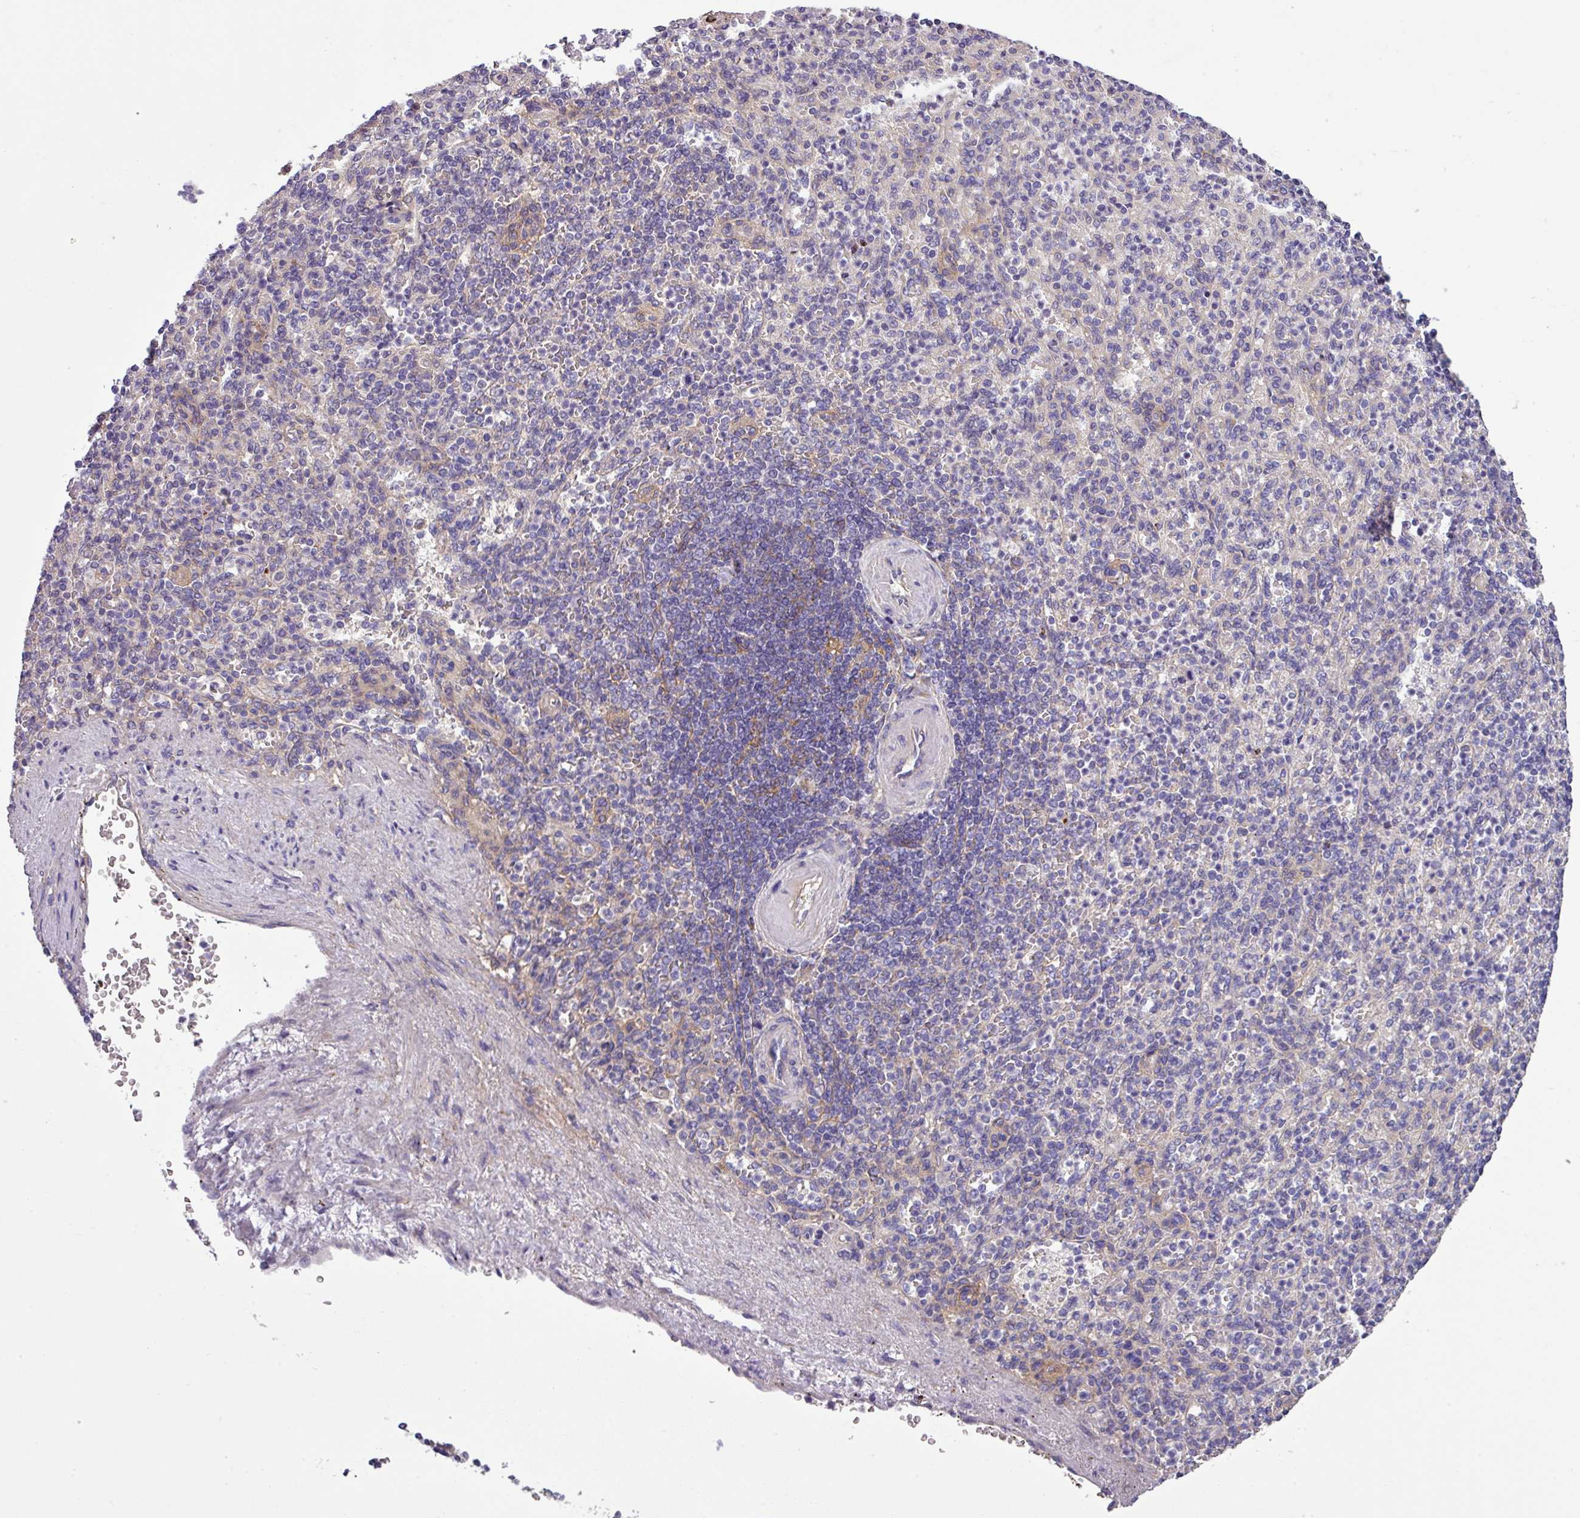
{"staining": {"intensity": "negative", "quantity": "none", "location": "none"}, "tissue": "spleen", "cell_type": "Cells in red pulp", "image_type": "normal", "snomed": [{"axis": "morphology", "description": "Normal tissue, NOS"}, {"axis": "topography", "description": "Spleen"}], "caption": "Spleen was stained to show a protein in brown. There is no significant expression in cells in red pulp. The staining was performed using DAB (3,3'-diaminobenzidine) to visualize the protein expression in brown, while the nuclei were stained in blue with hematoxylin (Magnification: 20x).", "gene": "SLC23A2", "patient": {"sex": "female", "age": 74}}